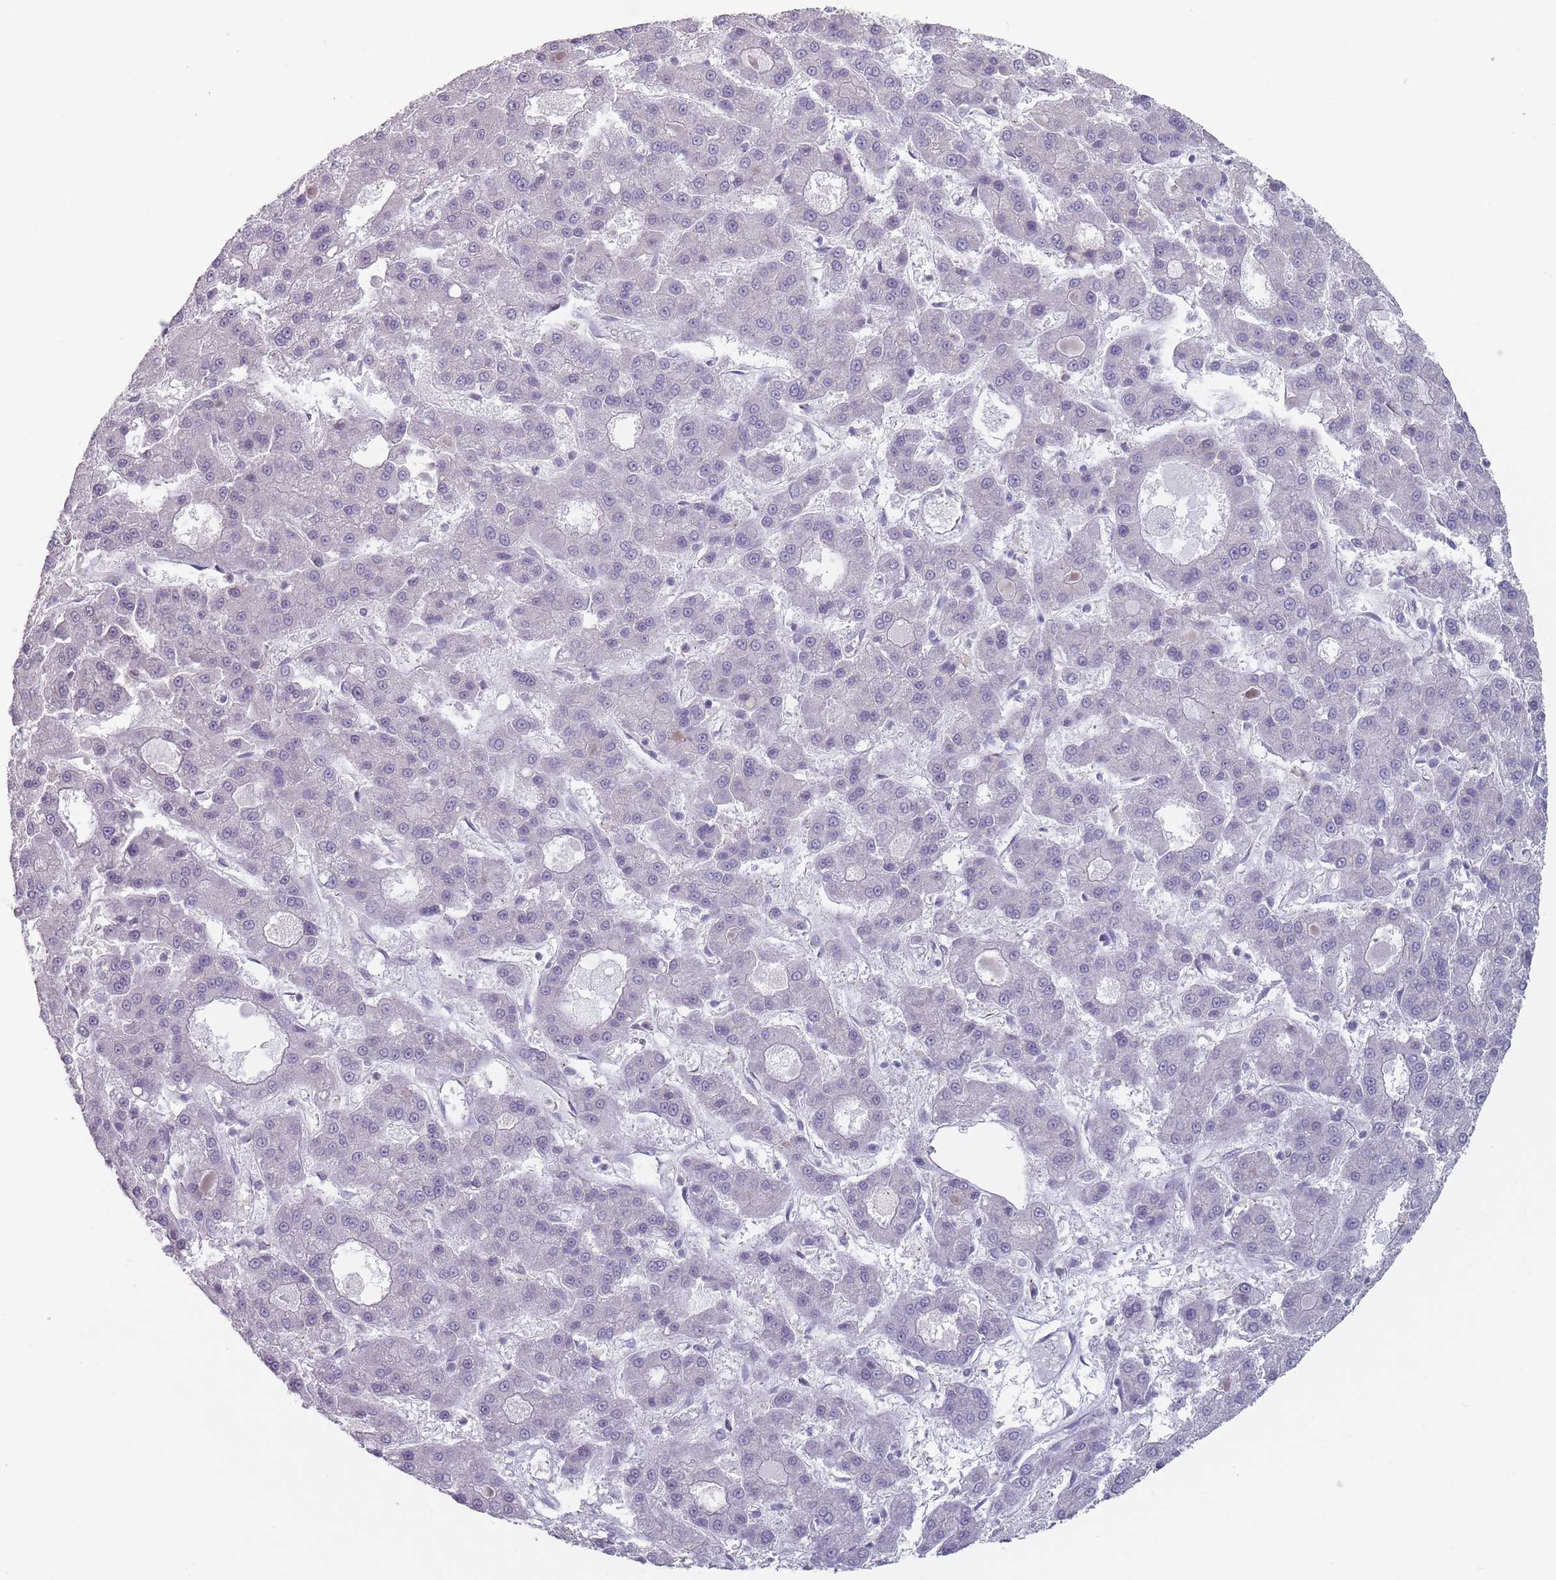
{"staining": {"intensity": "negative", "quantity": "none", "location": "none"}, "tissue": "liver cancer", "cell_type": "Tumor cells", "image_type": "cancer", "snomed": [{"axis": "morphology", "description": "Carcinoma, Hepatocellular, NOS"}, {"axis": "topography", "description": "Liver"}], "caption": "This histopathology image is of hepatocellular carcinoma (liver) stained with immunohistochemistry to label a protein in brown with the nuclei are counter-stained blue. There is no expression in tumor cells. (DAB IHC, high magnification).", "gene": "AKAIN1", "patient": {"sex": "male", "age": 70}}